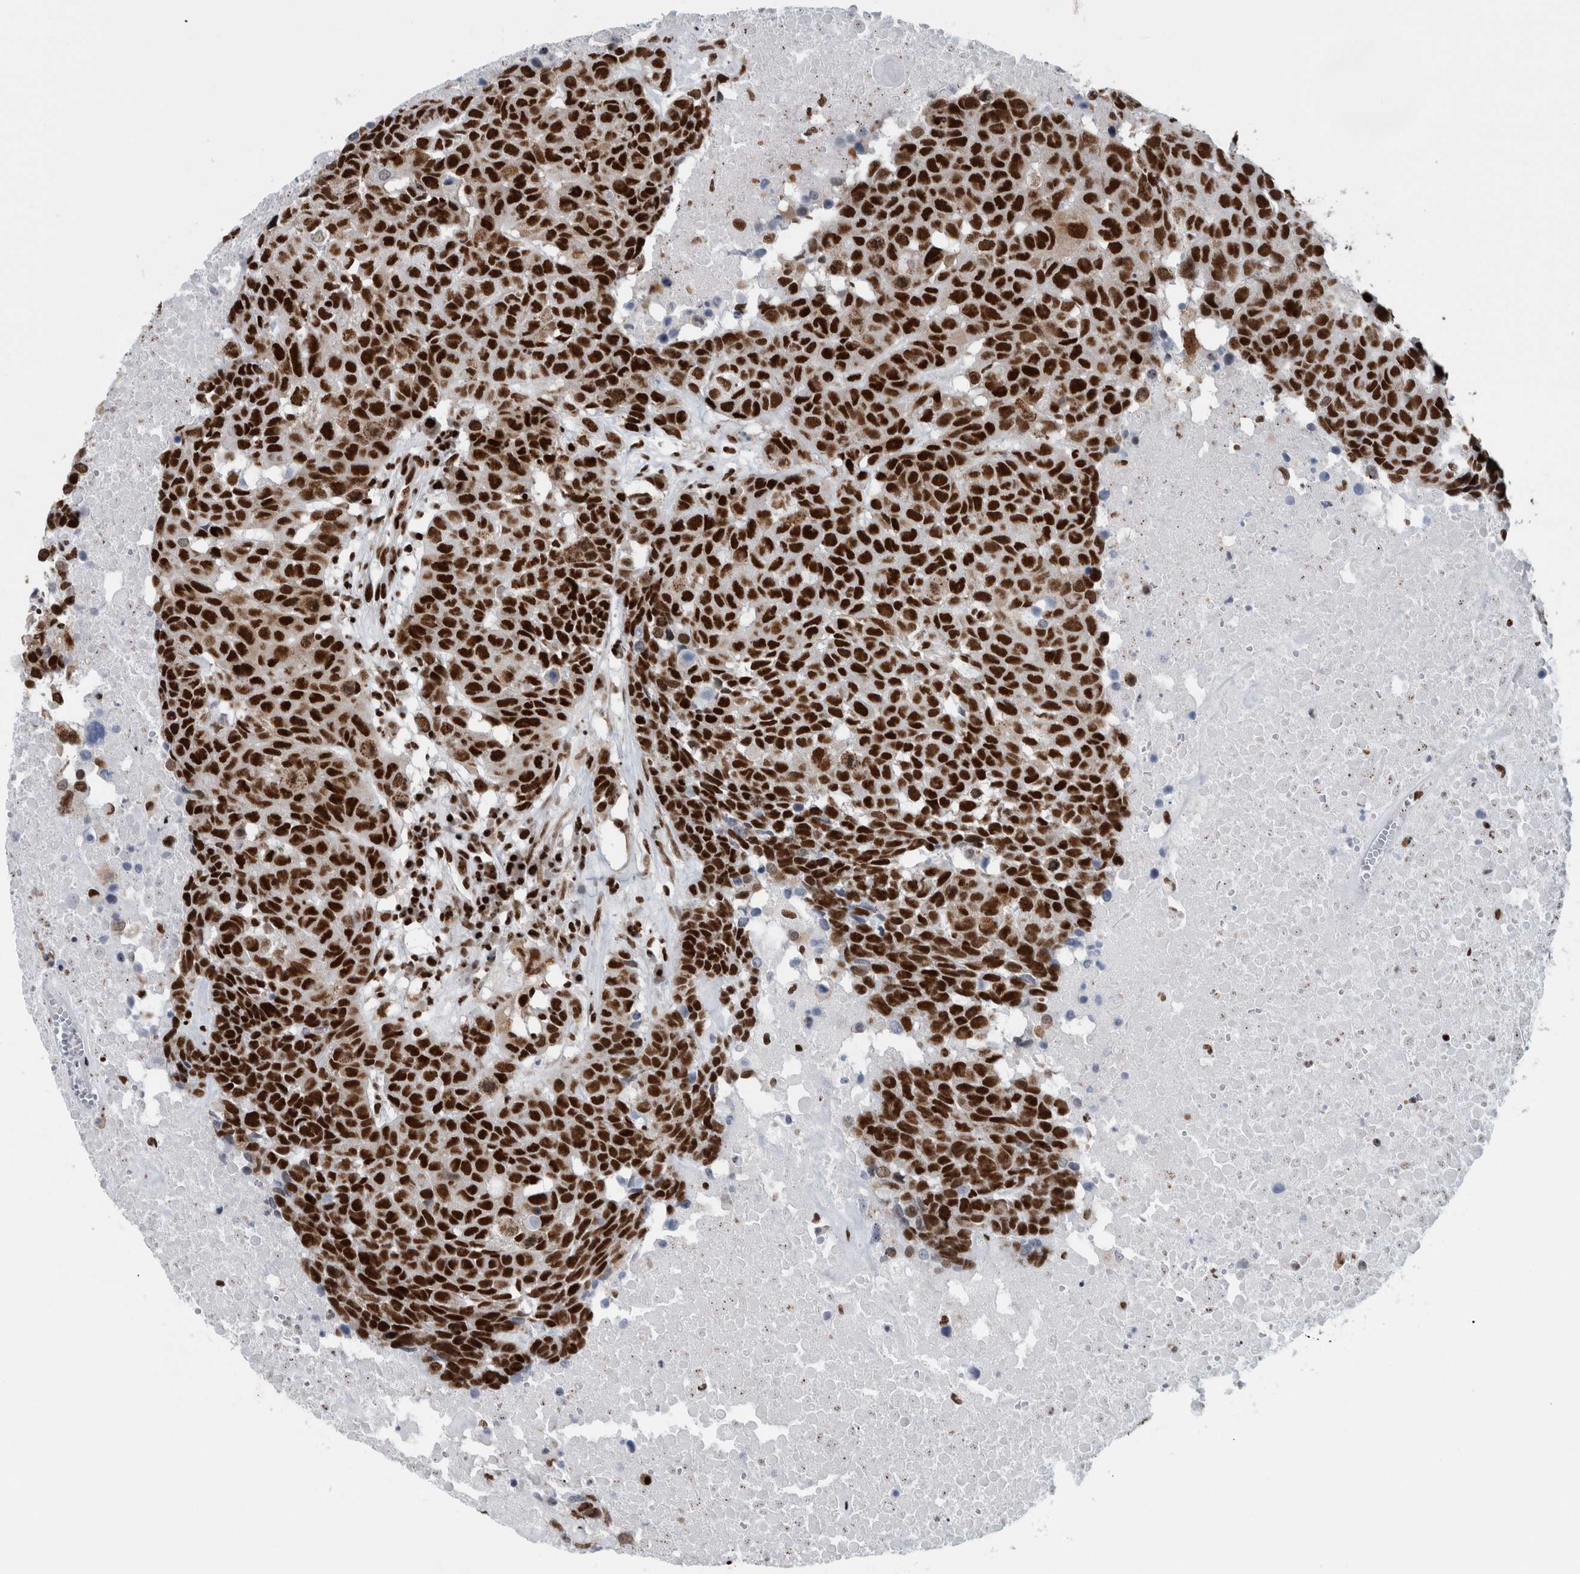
{"staining": {"intensity": "strong", "quantity": ">75%", "location": "nuclear"}, "tissue": "head and neck cancer", "cell_type": "Tumor cells", "image_type": "cancer", "snomed": [{"axis": "morphology", "description": "Squamous cell carcinoma, NOS"}, {"axis": "topography", "description": "Head-Neck"}], "caption": "Head and neck cancer tissue shows strong nuclear staining in about >75% of tumor cells, visualized by immunohistochemistry.", "gene": "DNMT3A", "patient": {"sex": "male", "age": 66}}